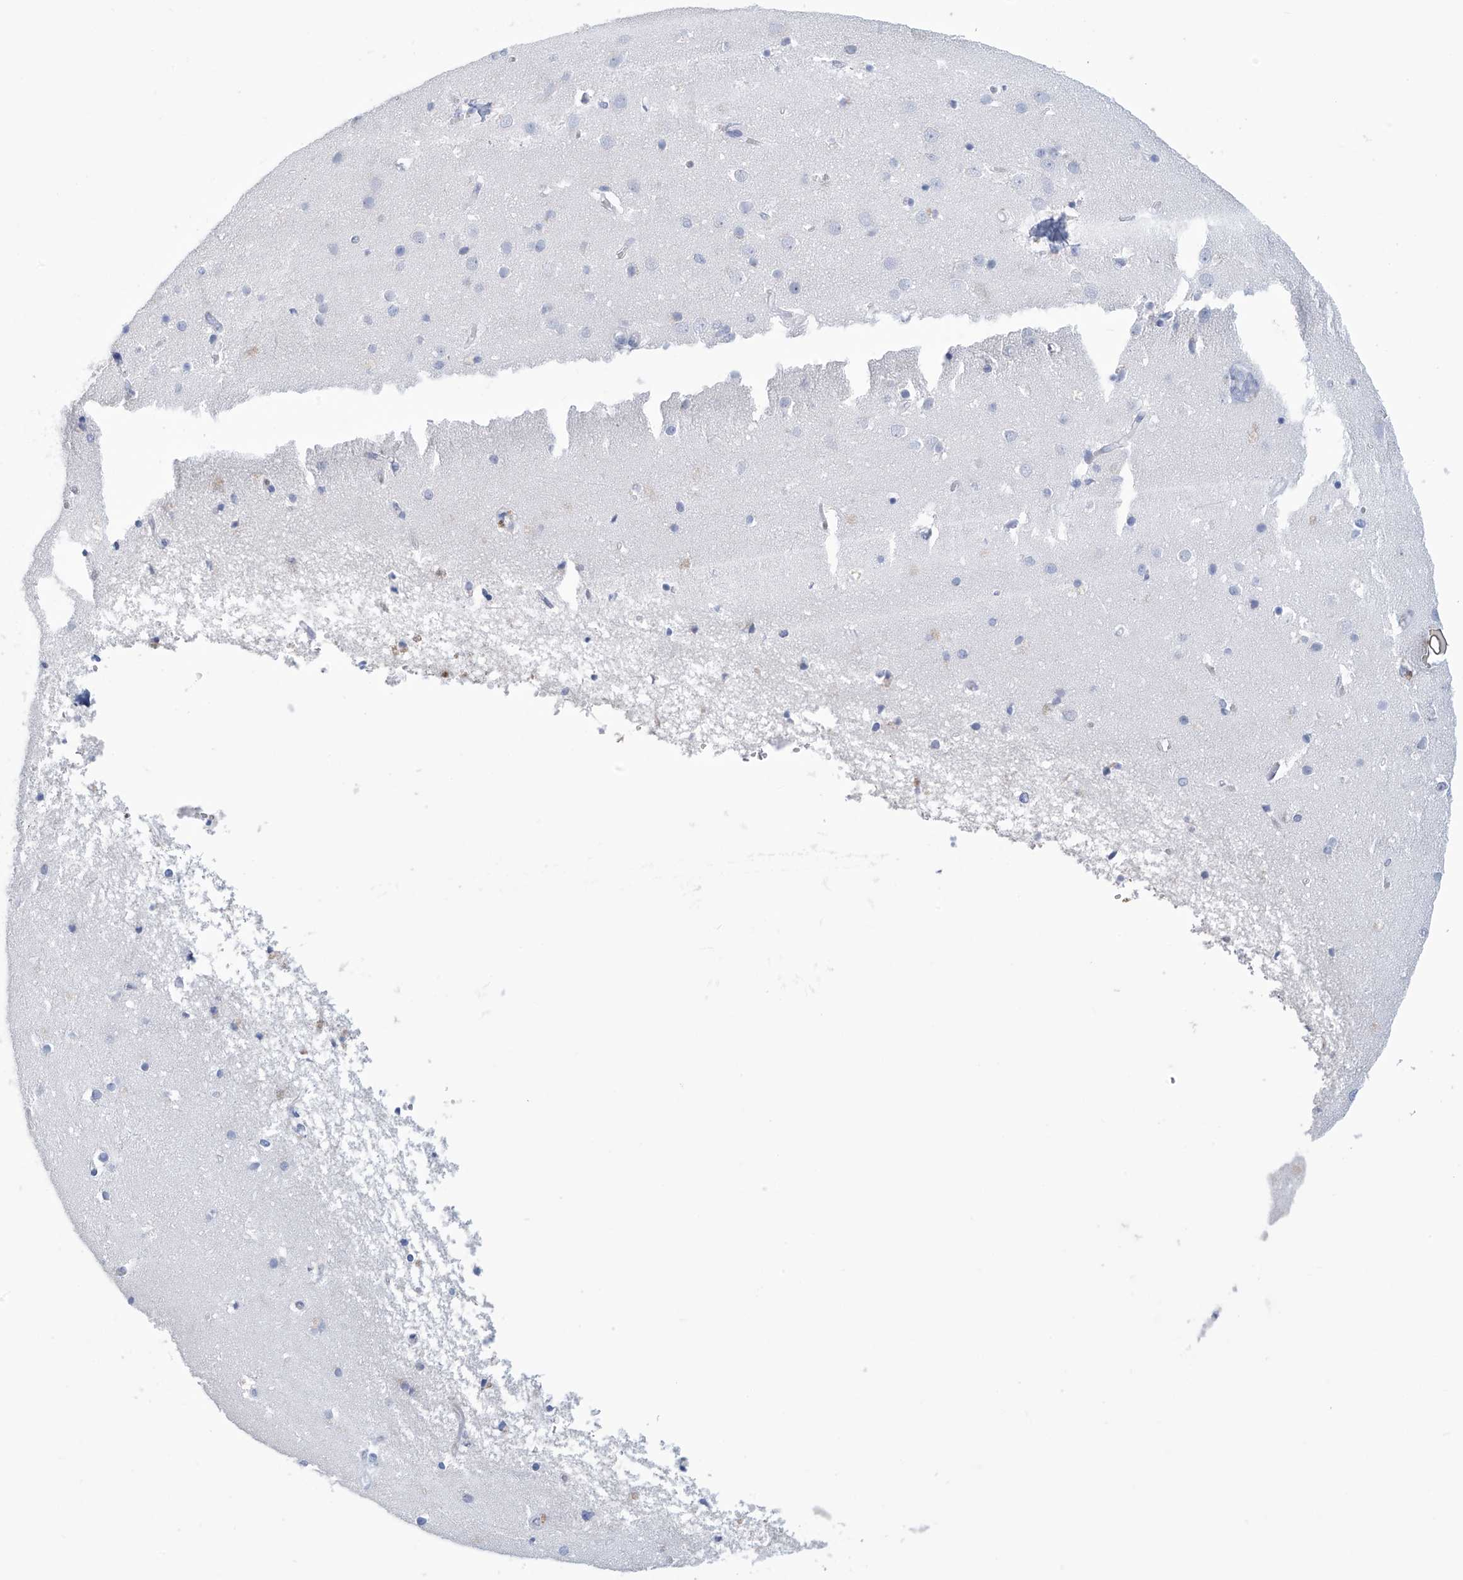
{"staining": {"intensity": "negative", "quantity": "none", "location": "none"}, "tissue": "cerebral cortex", "cell_type": "Endothelial cells", "image_type": "normal", "snomed": [{"axis": "morphology", "description": "Normal tissue, NOS"}, {"axis": "topography", "description": "Cerebral cortex"}], "caption": "Immunohistochemistry (IHC) histopathology image of normal cerebral cortex: human cerebral cortex stained with DAB displays no significant protein positivity in endothelial cells.", "gene": "DSP", "patient": {"sex": "male", "age": 54}}